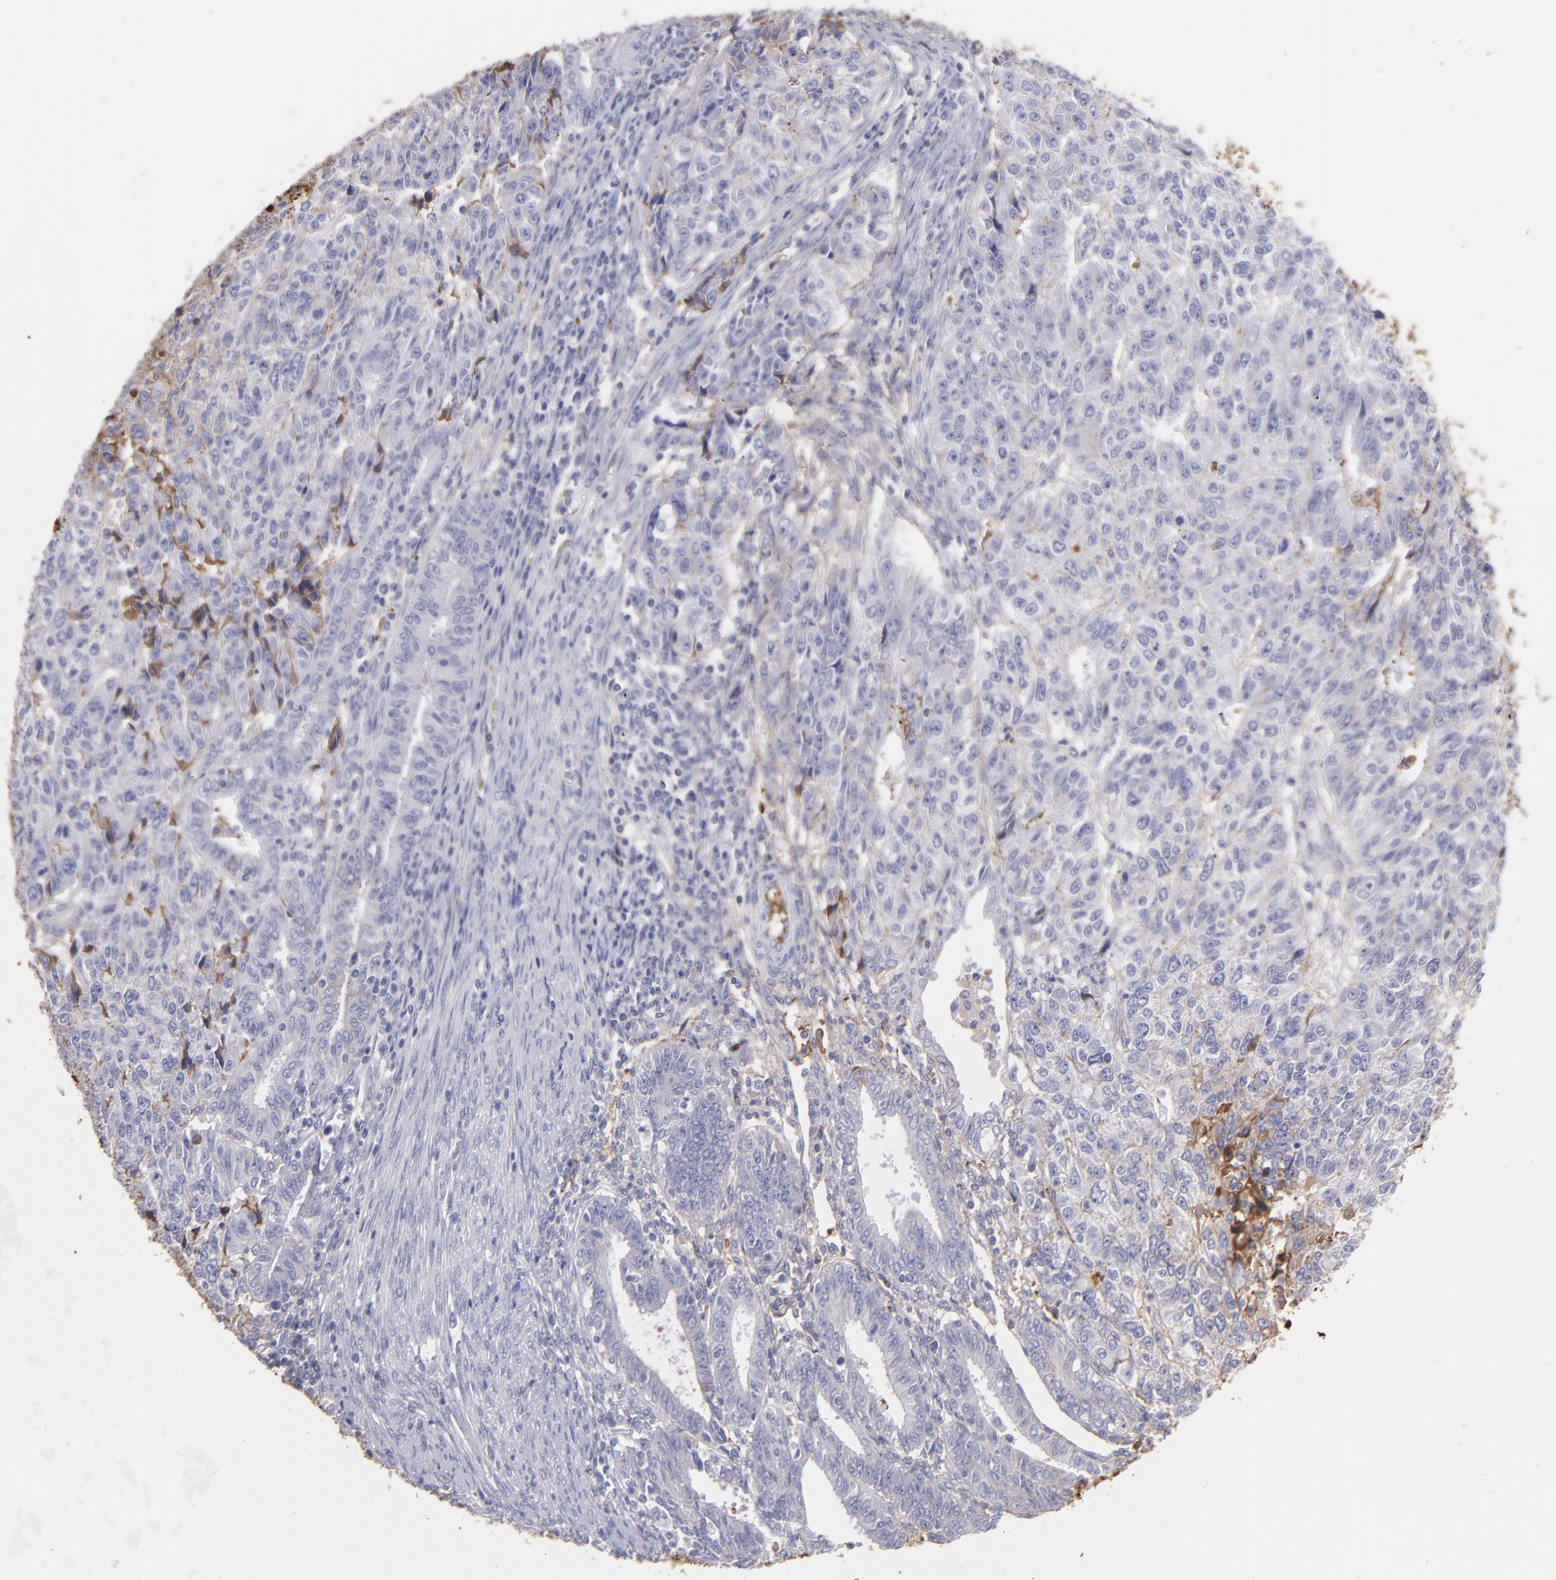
{"staining": {"intensity": "weak", "quantity": "<25%", "location": "cytoplasmic/membranous"}, "tissue": "endometrial cancer", "cell_type": "Tumor cells", "image_type": "cancer", "snomed": [{"axis": "morphology", "description": "Adenocarcinoma, NOS"}, {"axis": "topography", "description": "Endometrium"}], "caption": "Tumor cells show no significant expression in endometrial cancer (adenocarcinoma). The staining is performed using DAB (3,3'-diaminobenzidine) brown chromogen with nuclei counter-stained in using hematoxylin.", "gene": "FGB", "patient": {"sex": "female", "age": 42}}